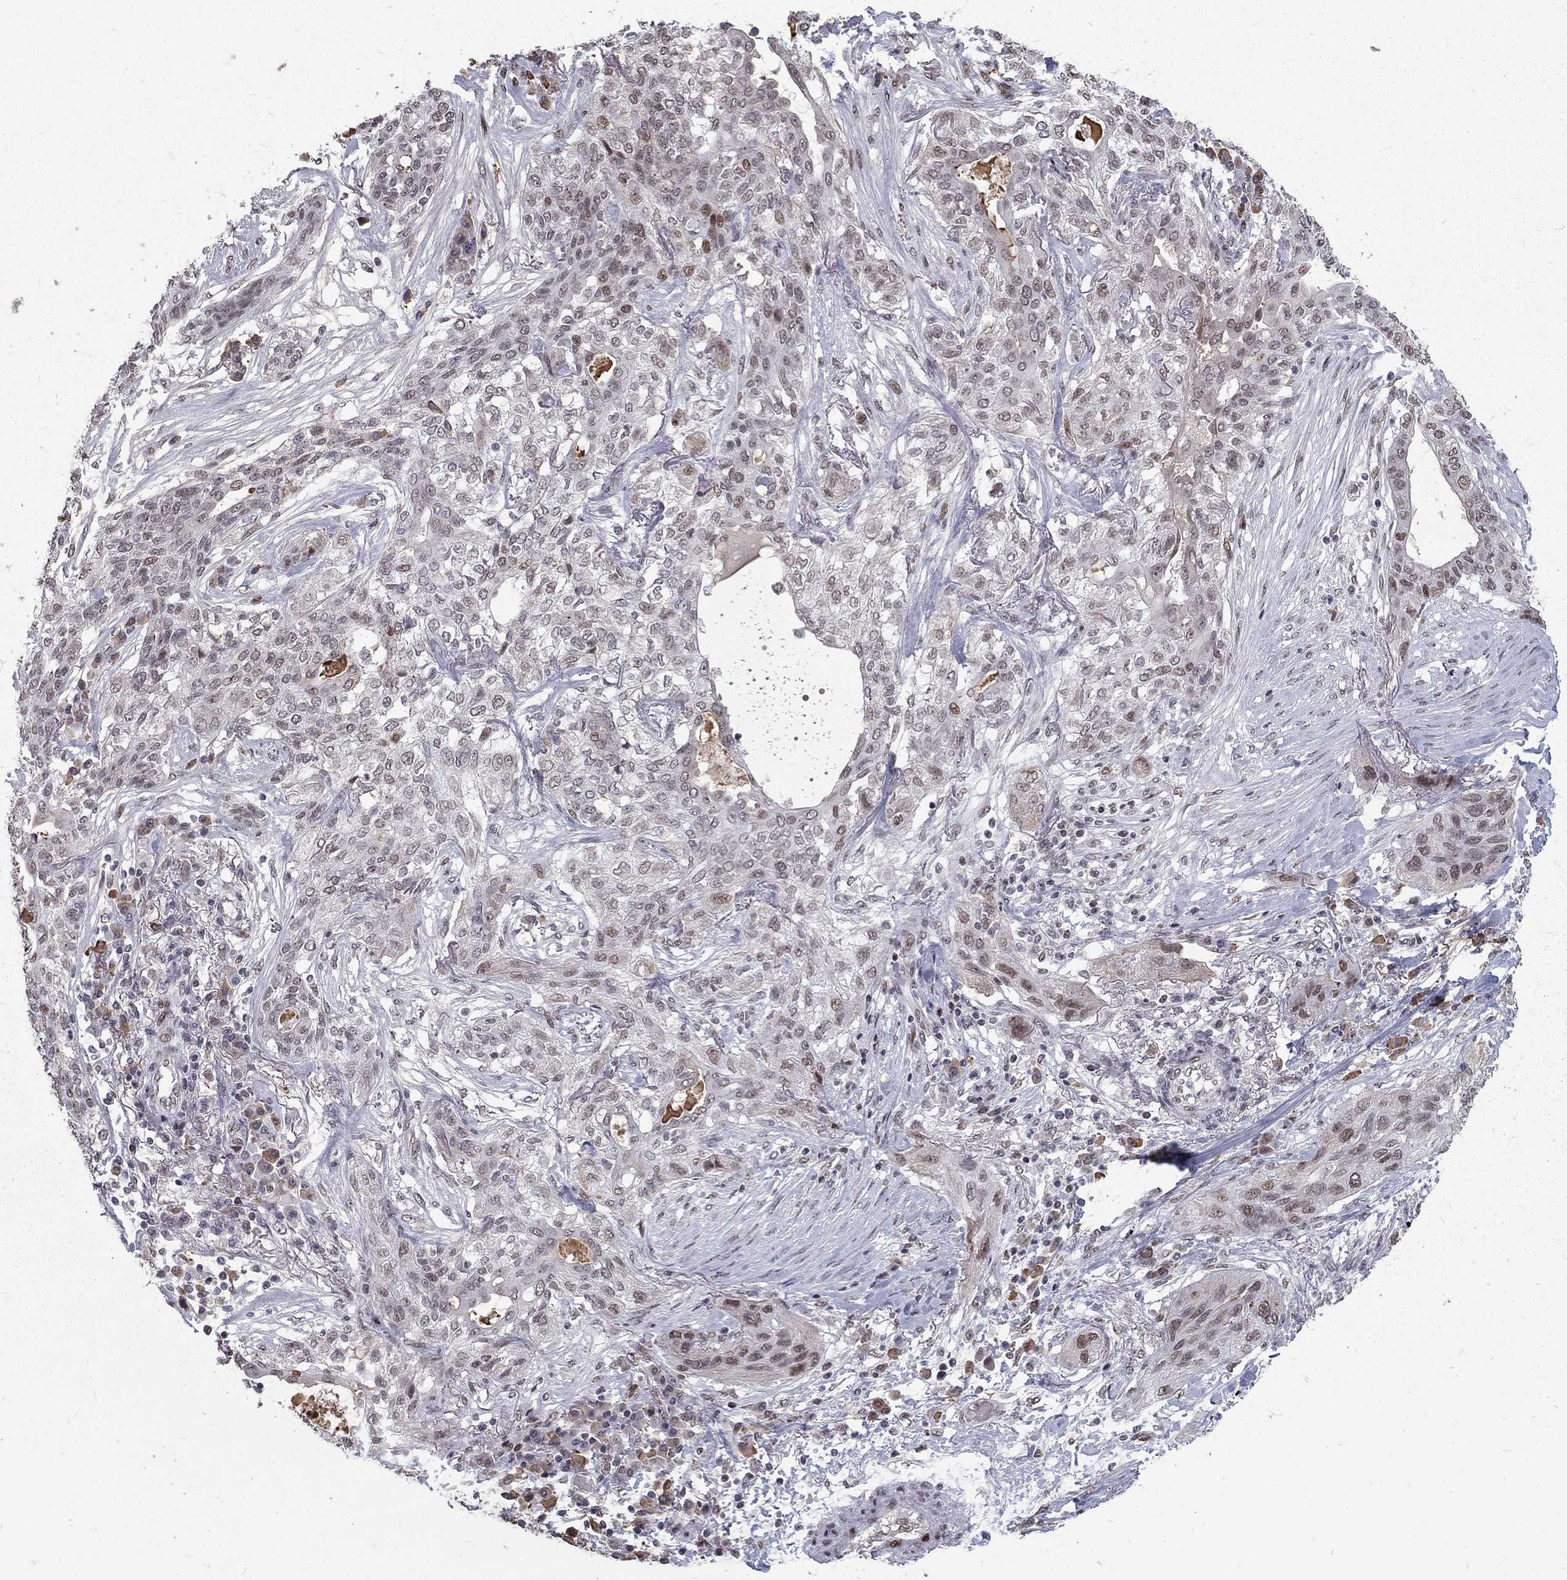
{"staining": {"intensity": "negative", "quantity": "none", "location": "none"}, "tissue": "lung cancer", "cell_type": "Tumor cells", "image_type": "cancer", "snomed": [{"axis": "morphology", "description": "Squamous cell carcinoma, NOS"}, {"axis": "topography", "description": "Lung"}], "caption": "IHC histopathology image of neoplastic tissue: lung cancer stained with DAB reveals no significant protein positivity in tumor cells.", "gene": "TCEAL1", "patient": {"sex": "female", "age": 70}}